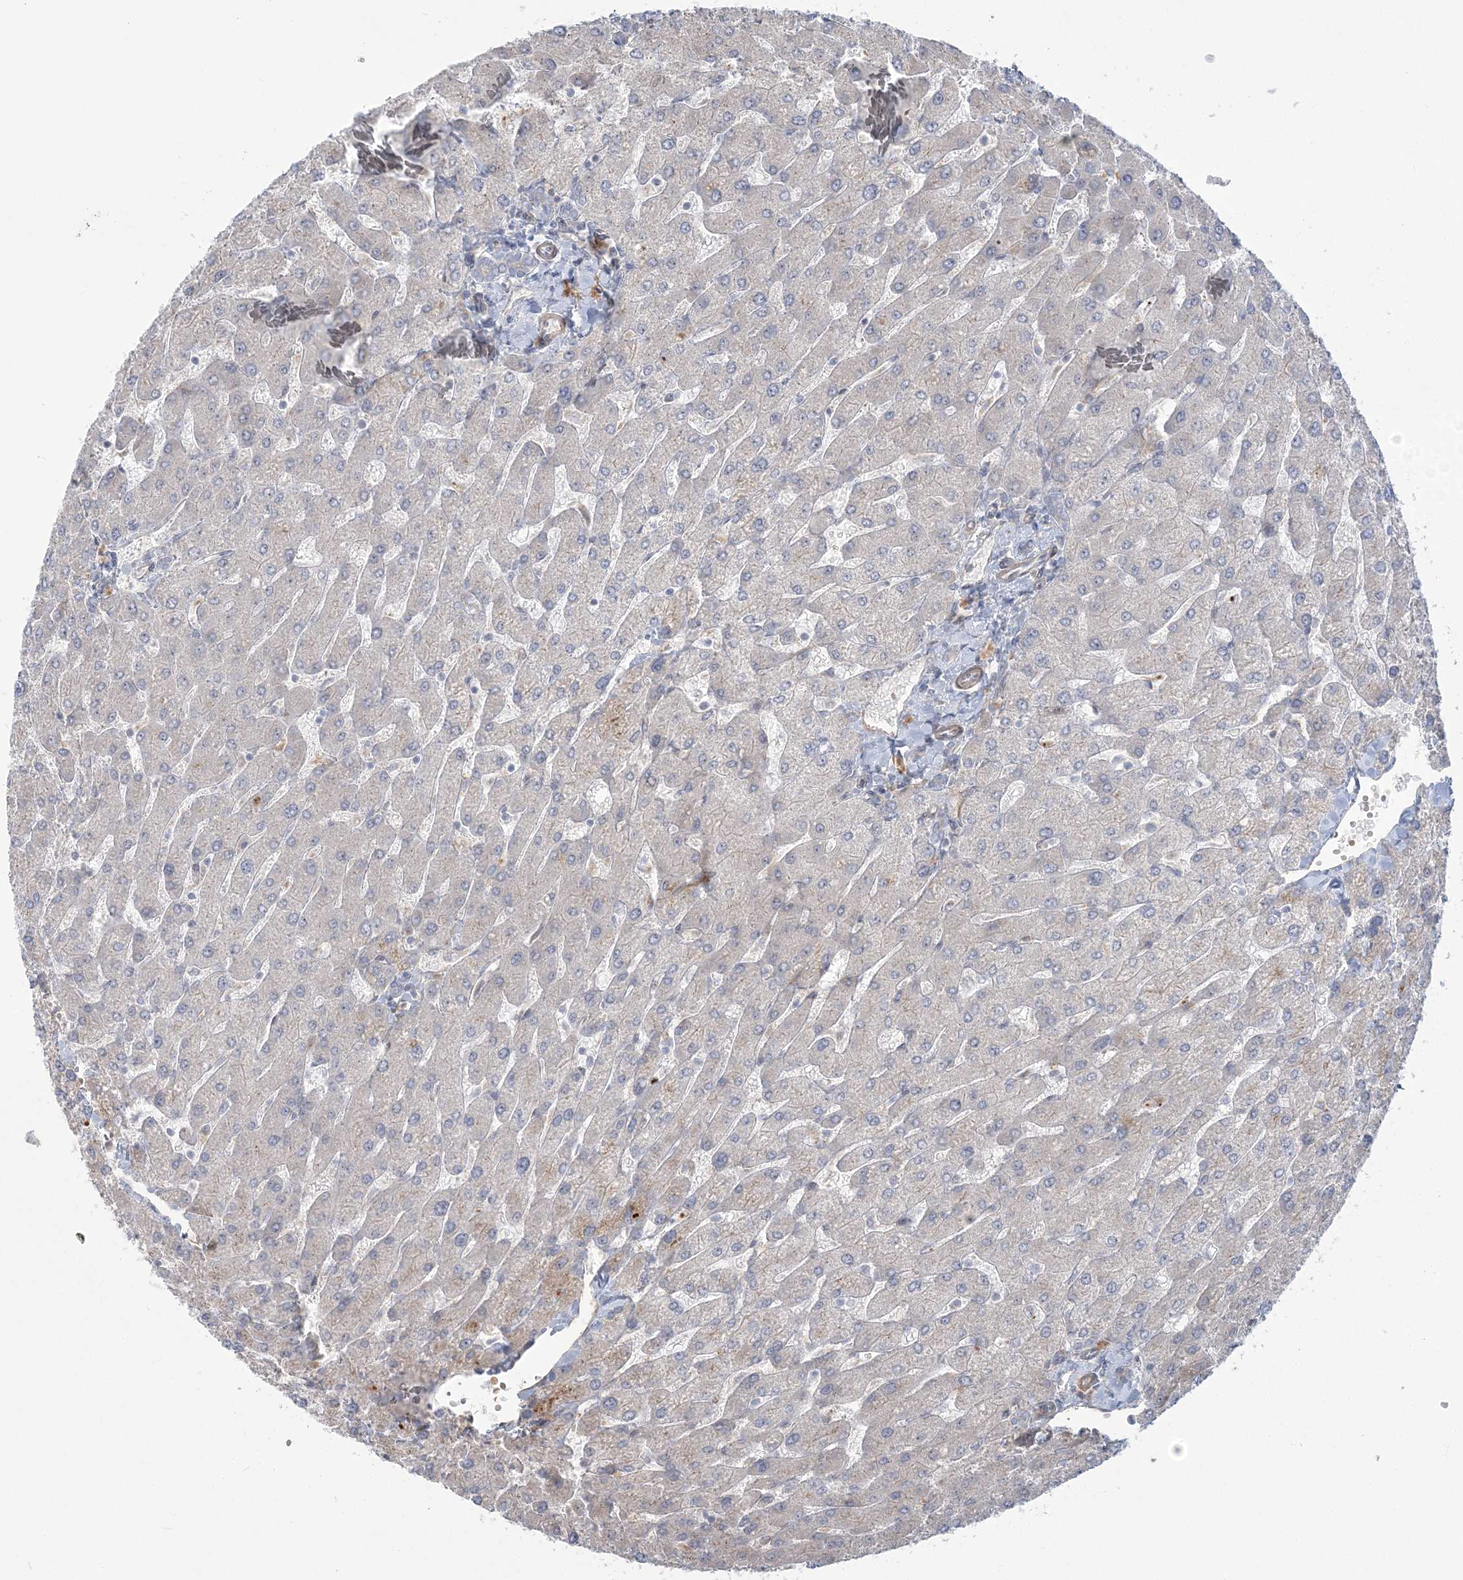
{"staining": {"intensity": "negative", "quantity": "none", "location": "none"}, "tissue": "liver", "cell_type": "Cholangiocytes", "image_type": "normal", "snomed": [{"axis": "morphology", "description": "Normal tissue, NOS"}, {"axis": "topography", "description": "Liver"}], "caption": "This is a micrograph of immunohistochemistry staining of normal liver, which shows no staining in cholangiocytes. (IHC, brightfield microscopy, high magnification).", "gene": "NUDT9", "patient": {"sex": "male", "age": 55}}